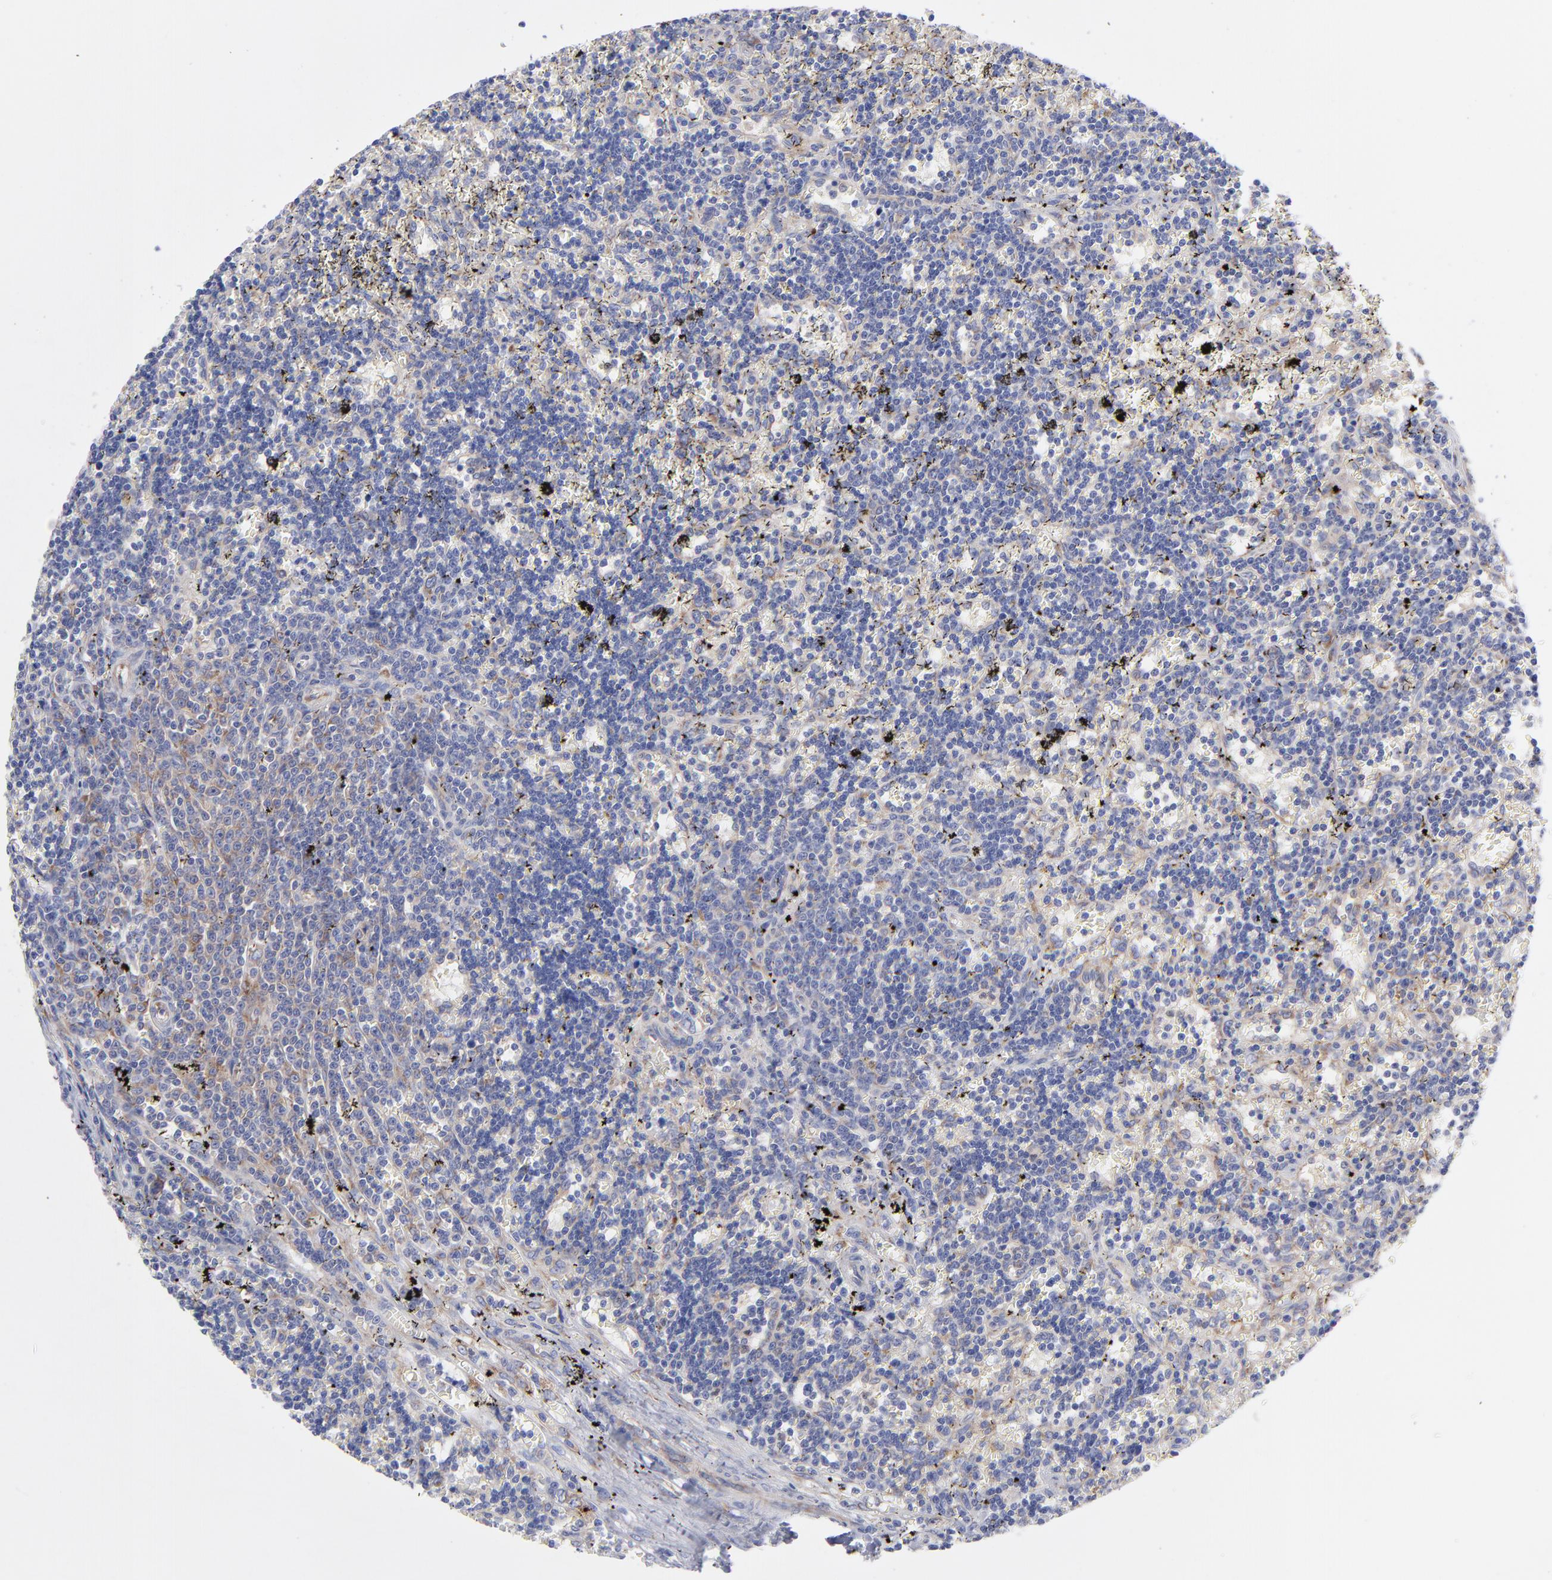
{"staining": {"intensity": "weak", "quantity": "25%-75%", "location": "cytoplasmic/membranous"}, "tissue": "lymphoma", "cell_type": "Tumor cells", "image_type": "cancer", "snomed": [{"axis": "morphology", "description": "Malignant lymphoma, non-Hodgkin's type, Low grade"}, {"axis": "topography", "description": "Spleen"}], "caption": "An image of human lymphoma stained for a protein demonstrates weak cytoplasmic/membranous brown staining in tumor cells.", "gene": "EIF2AK2", "patient": {"sex": "male", "age": 60}}